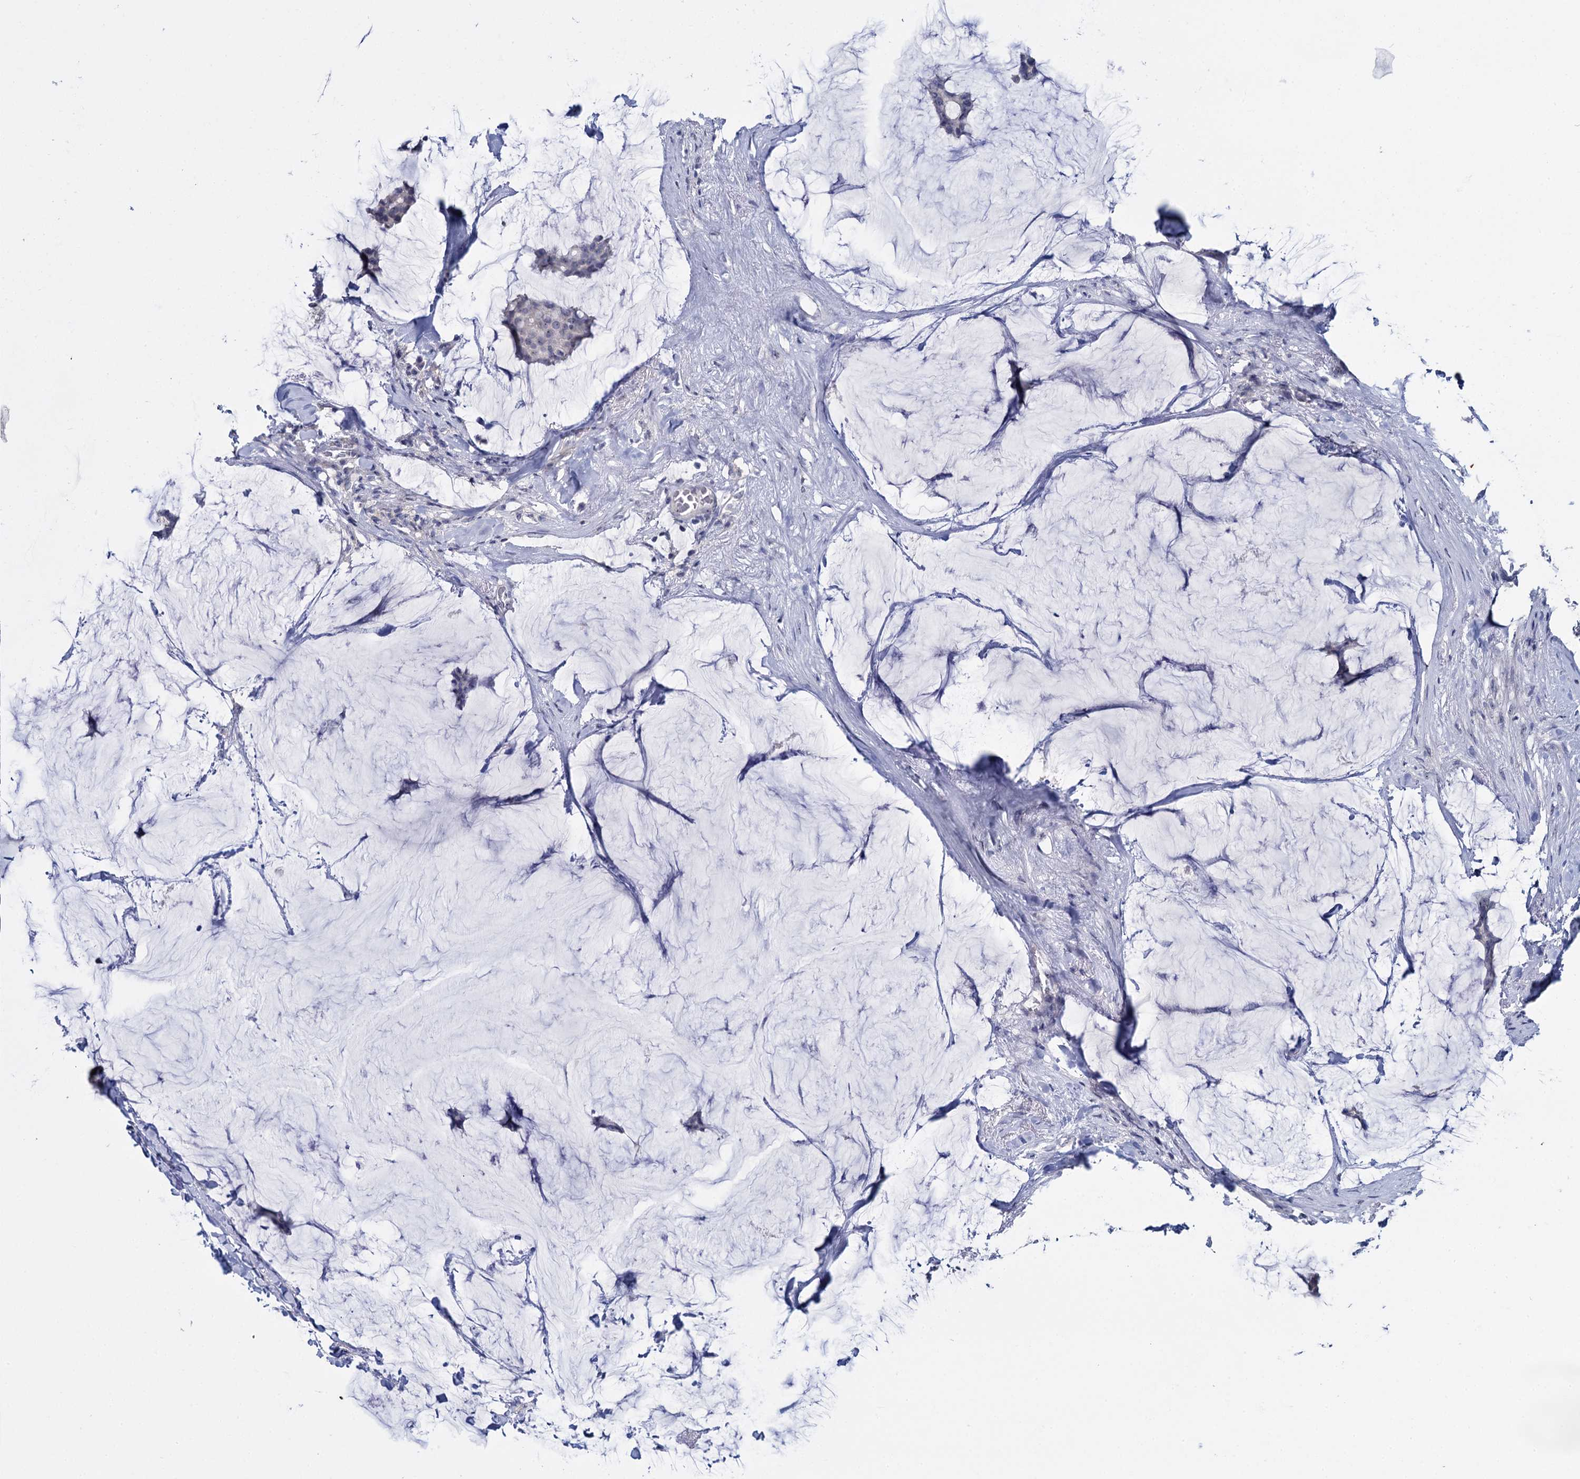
{"staining": {"intensity": "negative", "quantity": "none", "location": "none"}, "tissue": "breast cancer", "cell_type": "Tumor cells", "image_type": "cancer", "snomed": [{"axis": "morphology", "description": "Duct carcinoma"}, {"axis": "topography", "description": "Breast"}], "caption": "A high-resolution photomicrograph shows immunohistochemistry staining of intraductal carcinoma (breast), which displays no significant expression in tumor cells.", "gene": "SFN", "patient": {"sex": "female", "age": 93}}